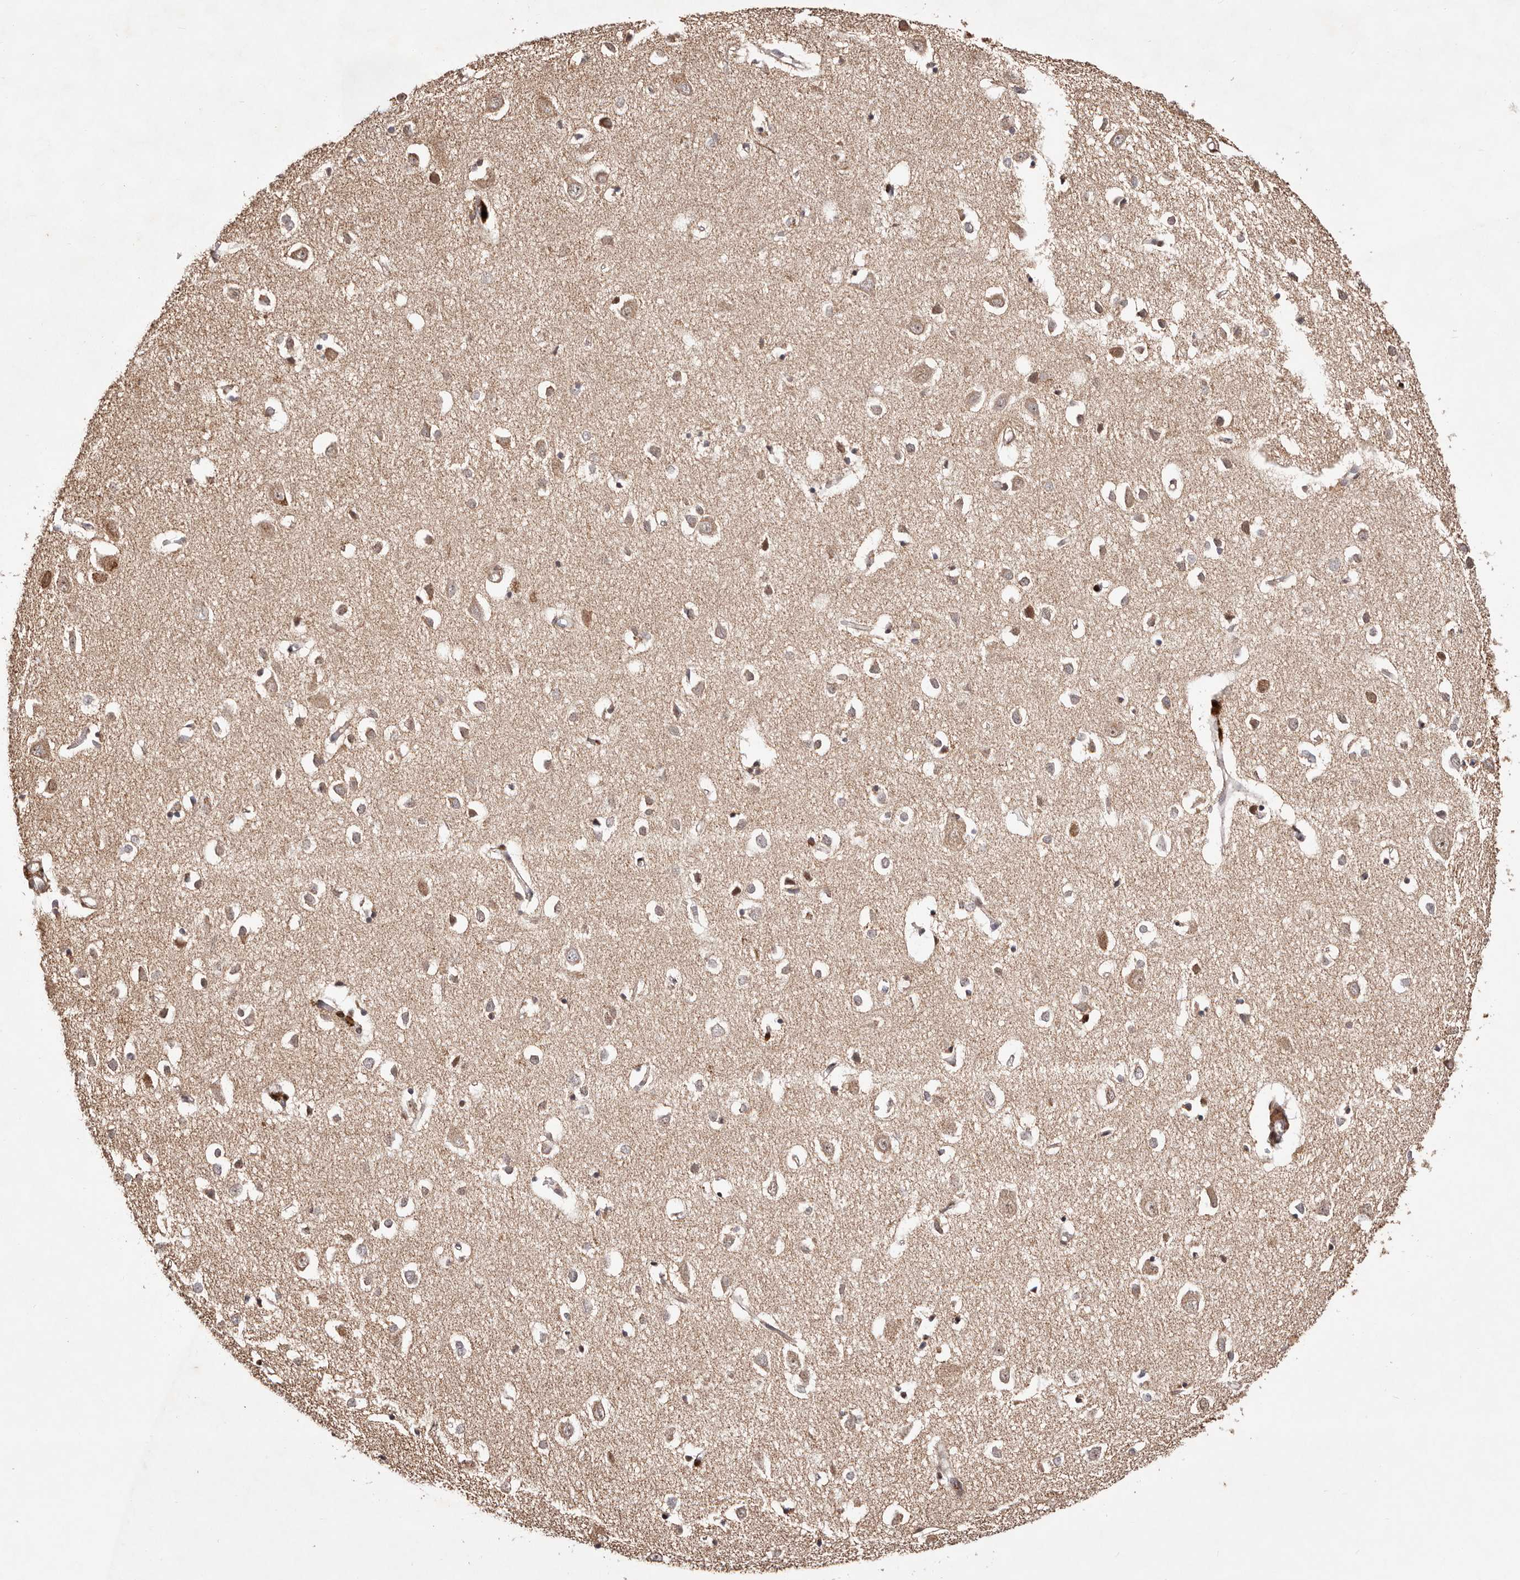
{"staining": {"intensity": "negative", "quantity": "none", "location": "none"}, "tissue": "cerebral cortex", "cell_type": "Endothelial cells", "image_type": "normal", "snomed": [{"axis": "morphology", "description": "Normal tissue, NOS"}, {"axis": "topography", "description": "Cerebral cortex"}], "caption": "Immunohistochemistry (IHC) of benign cerebral cortex shows no expression in endothelial cells. (Immunohistochemistry (IHC), brightfield microscopy, high magnification).", "gene": "HIVEP3", "patient": {"sex": "female", "age": 64}}